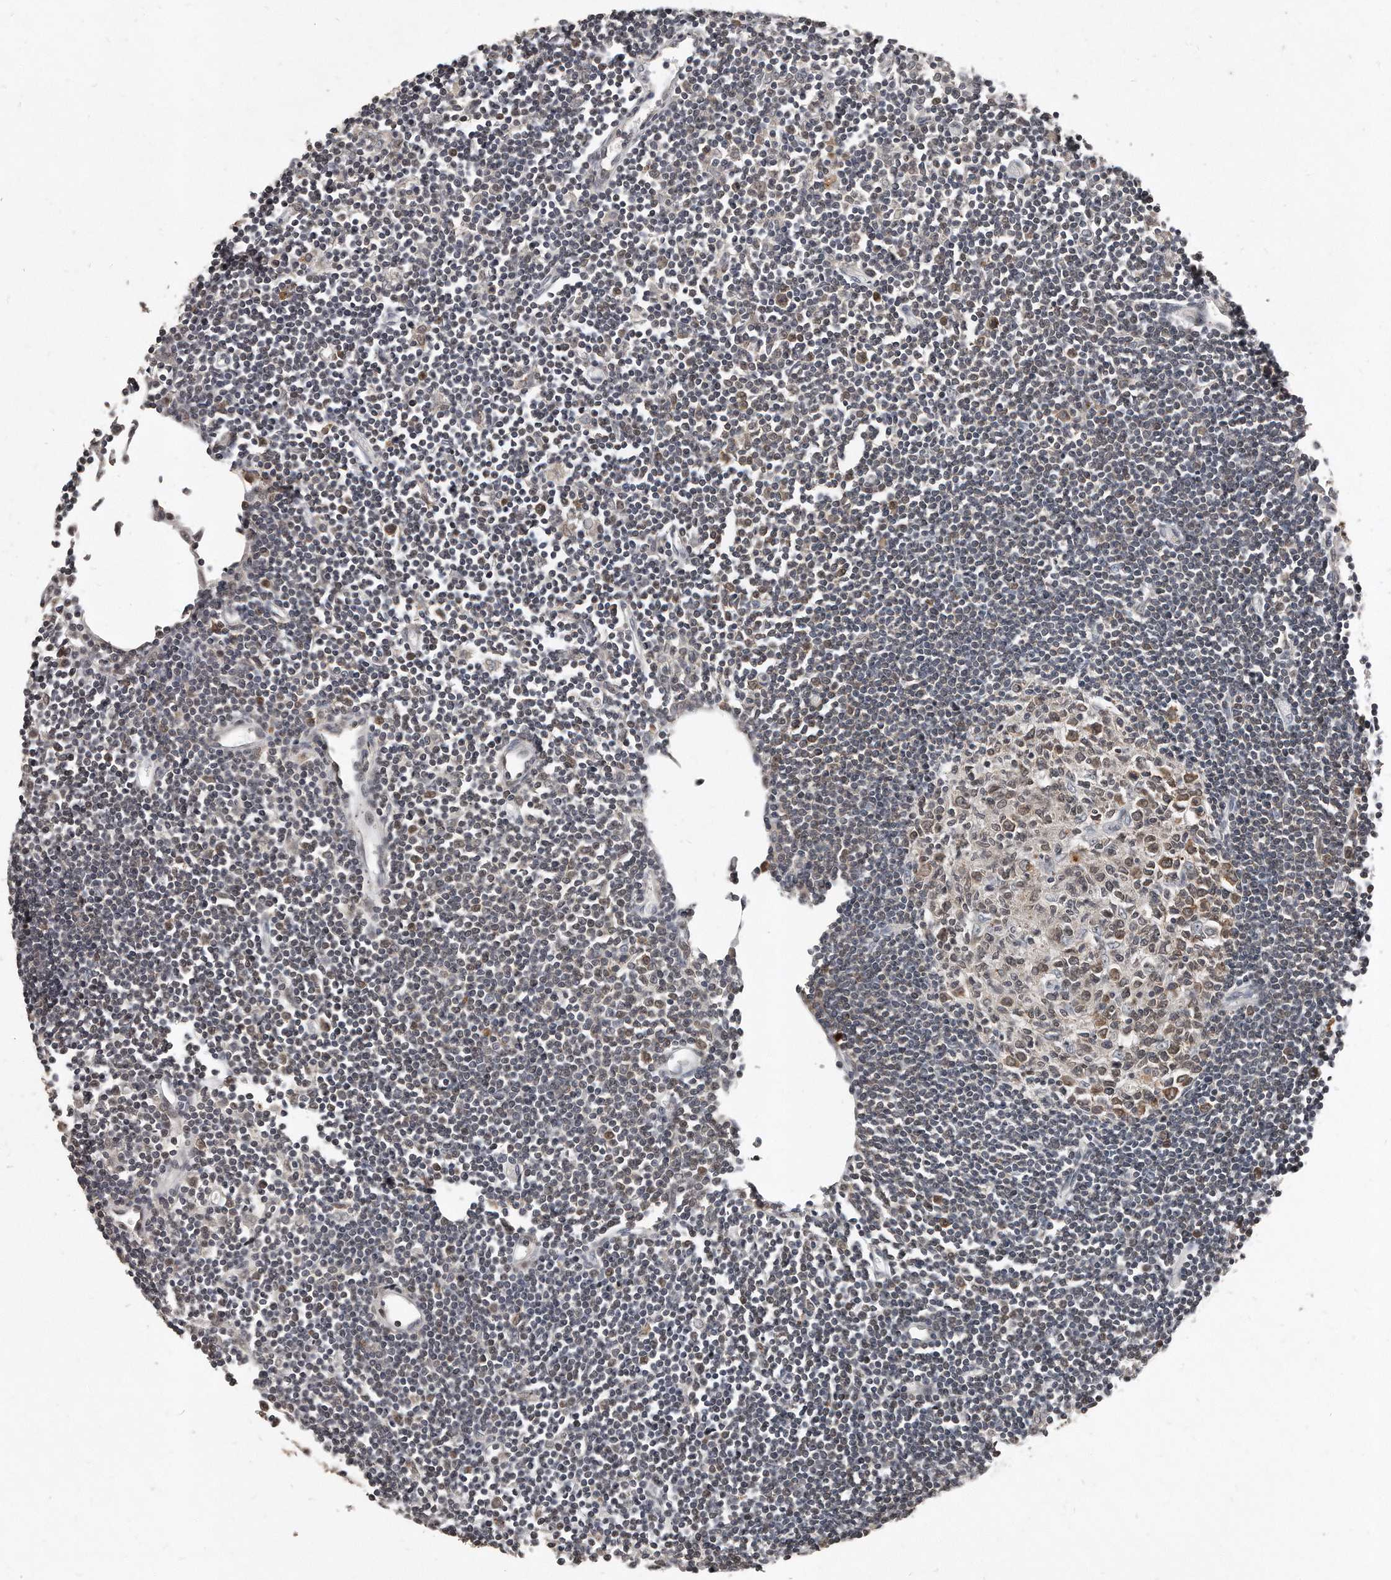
{"staining": {"intensity": "moderate", "quantity": "25%-75%", "location": "cytoplasmic/membranous"}, "tissue": "lymph node", "cell_type": "Germinal center cells", "image_type": "normal", "snomed": [{"axis": "morphology", "description": "Normal tissue, NOS"}, {"axis": "topography", "description": "Lymph node"}], "caption": "This is a photomicrograph of immunohistochemistry (IHC) staining of benign lymph node, which shows moderate staining in the cytoplasmic/membranous of germinal center cells.", "gene": "GCH1", "patient": {"sex": "female", "age": 11}}